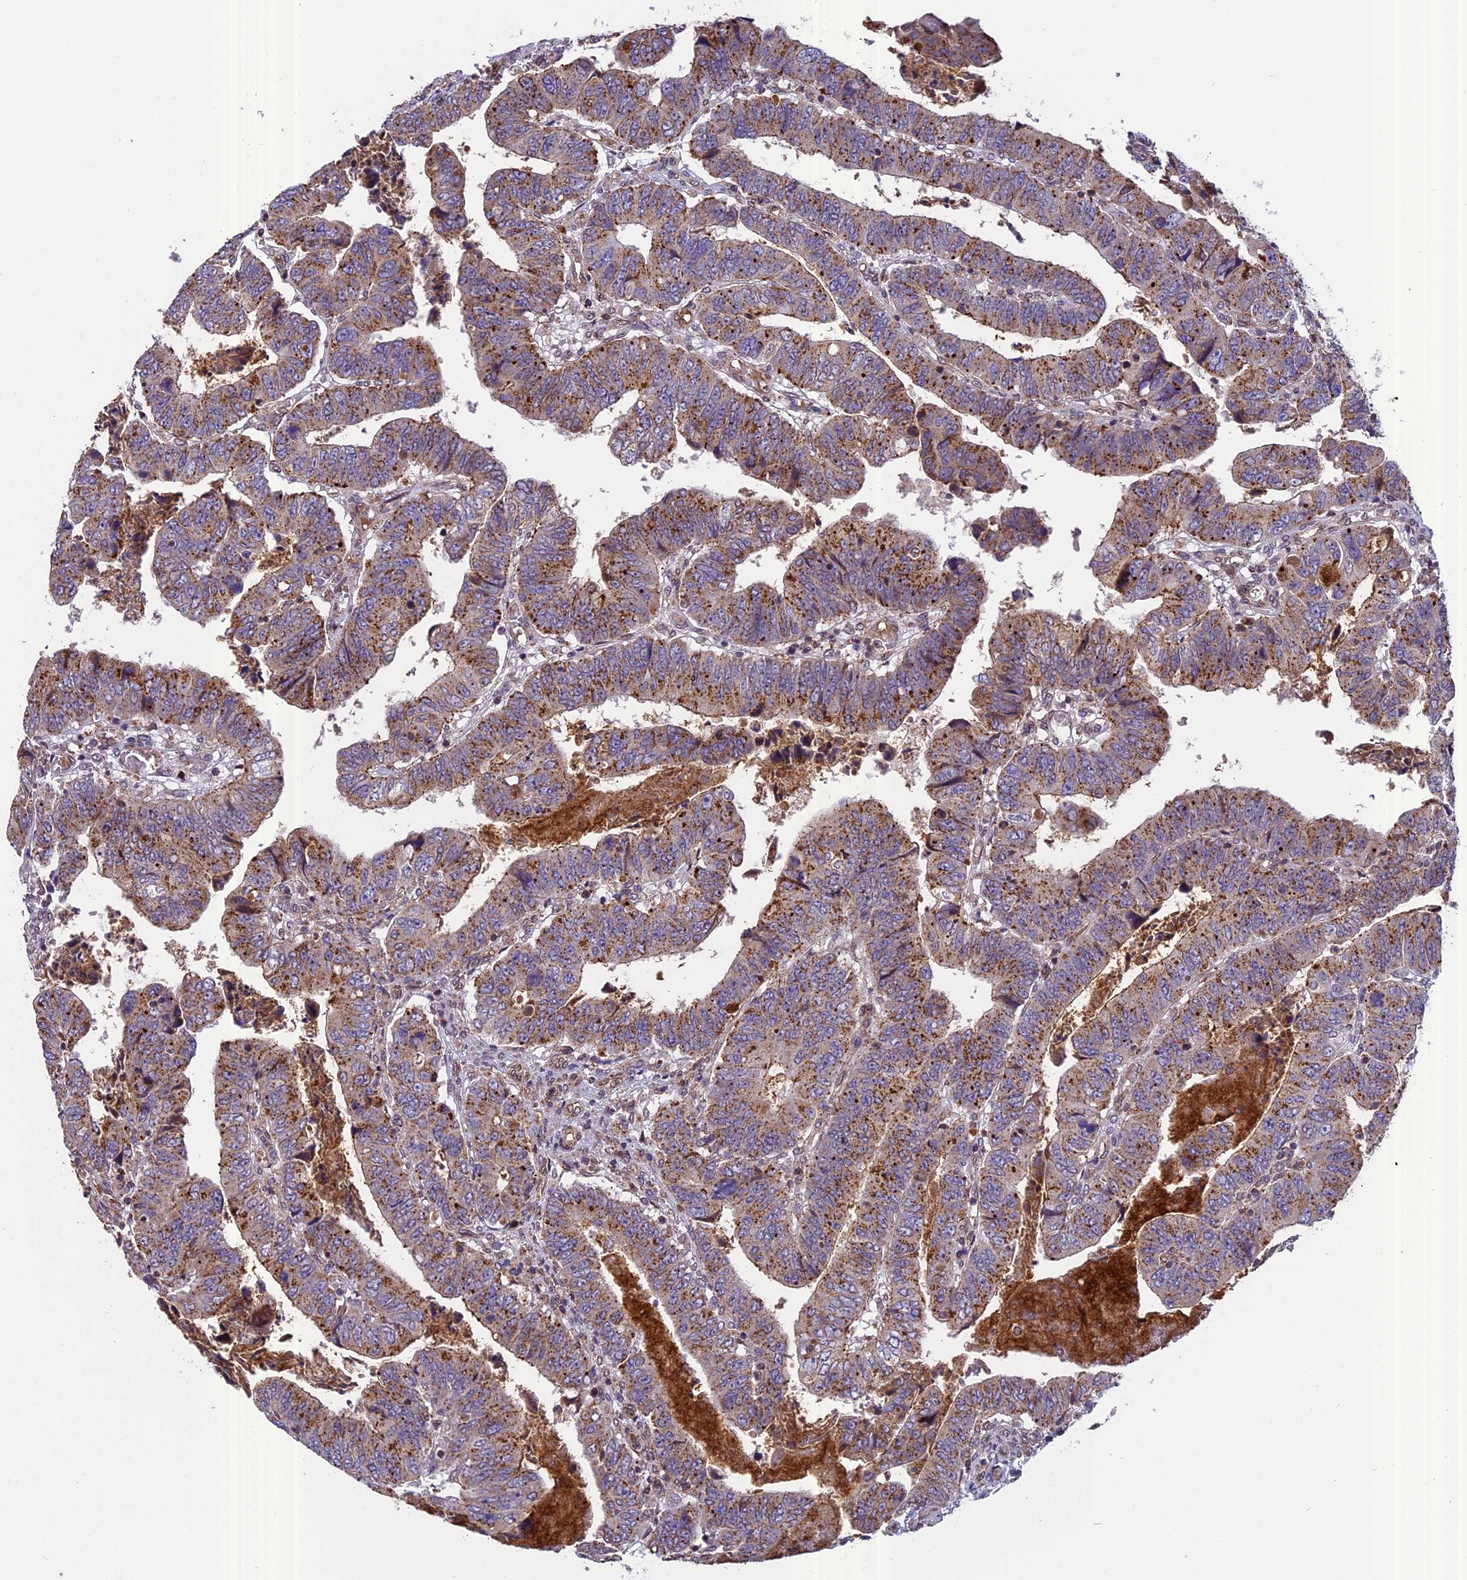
{"staining": {"intensity": "moderate", "quantity": ">75%", "location": "cytoplasmic/membranous"}, "tissue": "colorectal cancer", "cell_type": "Tumor cells", "image_type": "cancer", "snomed": [{"axis": "morphology", "description": "Normal tissue, NOS"}, {"axis": "morphology", "description": "Adenocarcinoma, NOS"}, {"axis": "topography", "description": "Rectum"}], "caption": "Moderate cytoplasmic/membranous staining is seen in approximately >75% of tumor cells in colorectal adenocarcinoma.", "gene": "CHMP2A", "patient": {"sex": "female", "age": 65}}